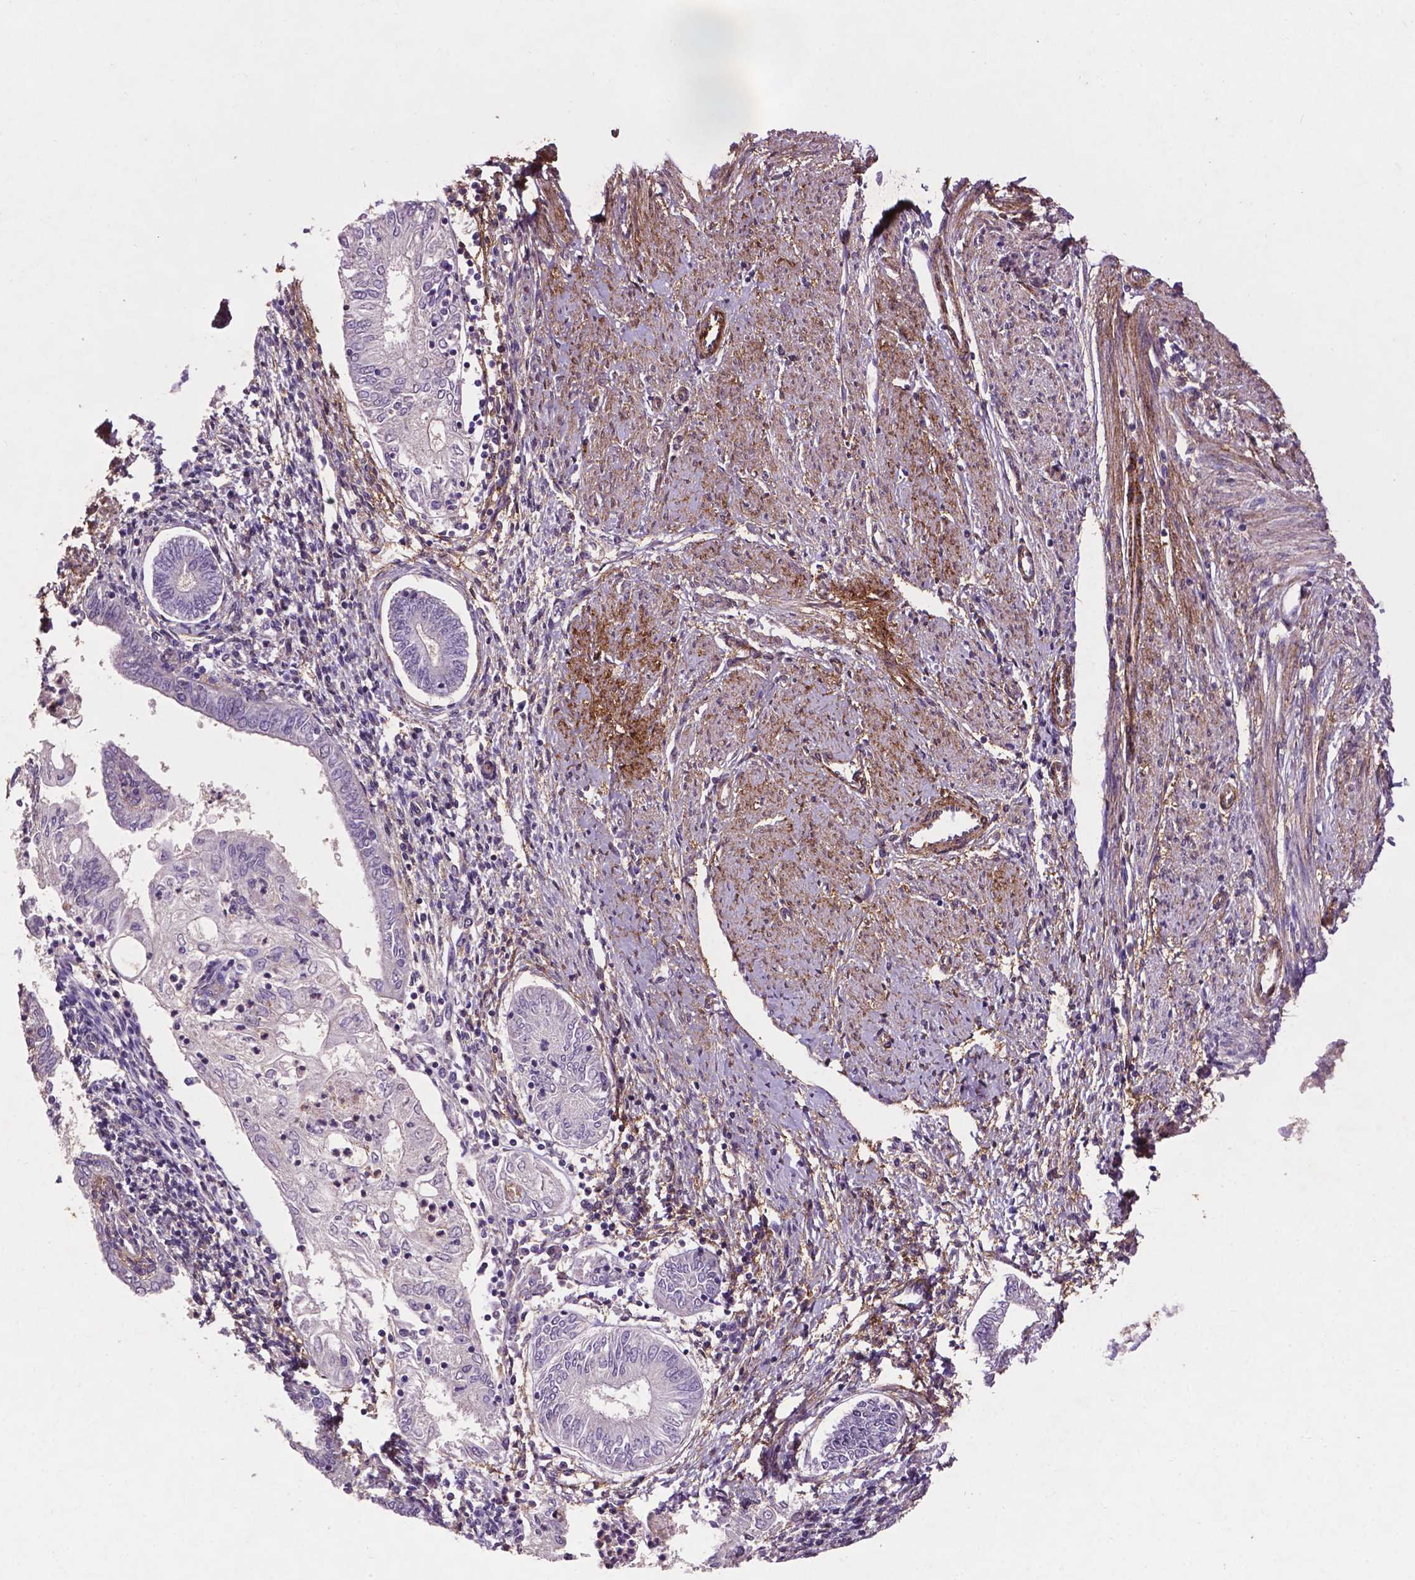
{"staining": {"intensity": "negative", "quantity": "none", "location": "none"}, "tissue": "endometrial cancer", "cell_type": "Tumor cells", "image_type": "cancer", "snomed": [{"axis": "morphology", "description": "Adenocarcinoma, NOS"}, {"axis": "topography", "description": "Endometrium"}], "caption": "A histopathology image of human endometrial adenocarcinoma is negative for staining in tumor cells.", "gene": "RRAS", "patient": {"sex": "female", "age": 68}}